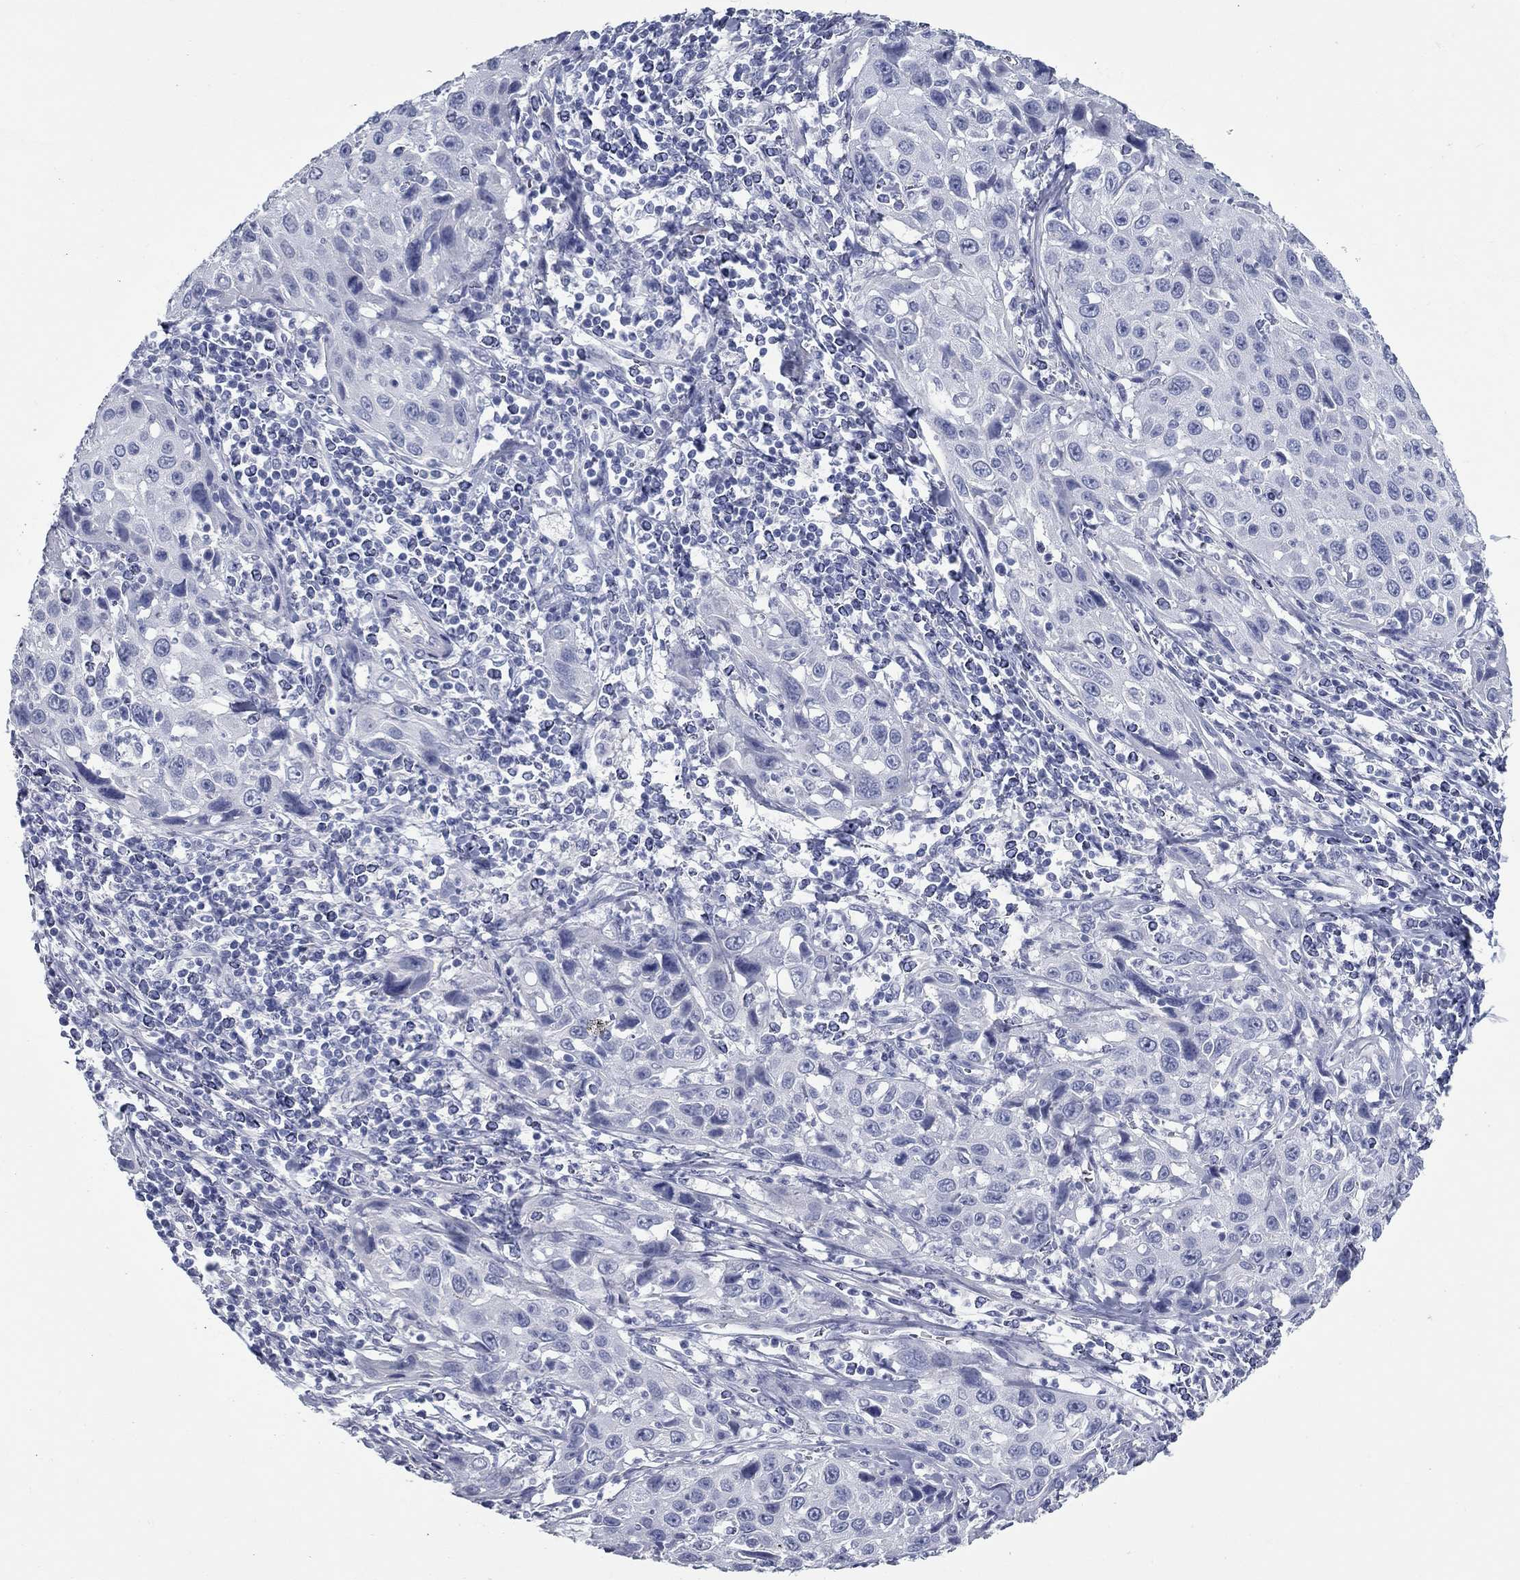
{"staining": {"intensity": "negative", "quantity": "none", "location": "none"}, "tissue": "cervical cancer", "cell_type": "Tumor cells", "image_type": "cancer", "snomed": [{"axis": "morphology", "description": "Squamous cell carcinoma, NOS"}, {"axis": "topography", "description": "Cervix"}], "caption": "A high-resolution photomicrograph shows immunohistochemistry (IHC) staining of squamous cell carcinoma (cervical), which displays no significant staining in tumor cells.", "gene": "KIRREL2", "patient": {"sex": "female", "age": 26}}